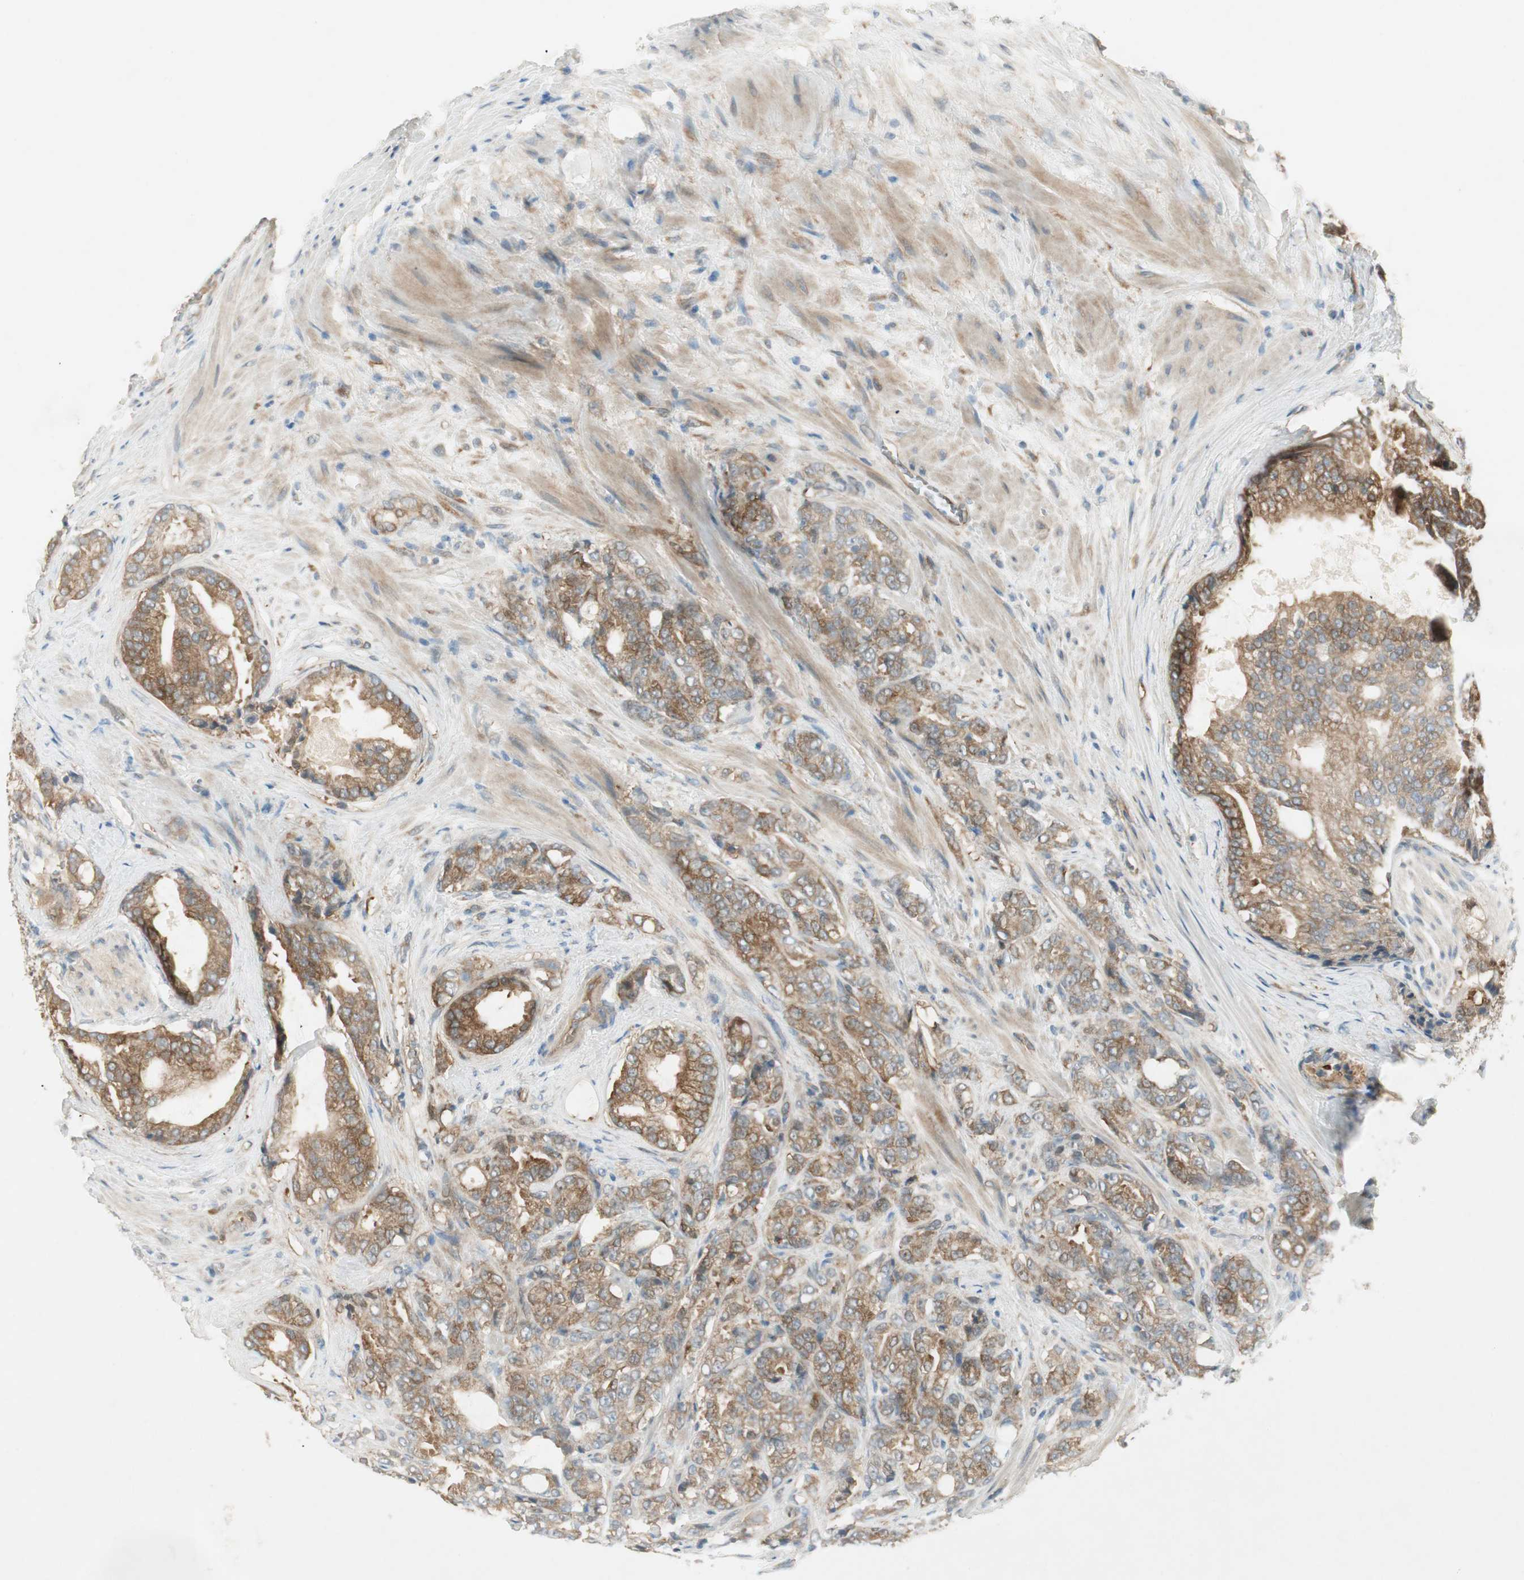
{"staining": {"intensity": "moderate", "quantity": ">75%", "location": "cytoplasmic/membranous"}, "tissue": "prostate cancer", "cell_type": "Tumor cells", "image_type": "cancer", "snomed": [{"axis": "morphology", "description": "Adenocarcinoma, Low grade"}, {"axis": "topography", "description": "Prostate"}], "caption": "A photomicrograph of prostate cancer stained for a protein exhibits moderate cytoplasmic/membranous brown staining in tumor cells. Ihc stains the protein of interest in brown and the nuclei are stained blue.", "gene": "STON1-GTF2A1L", "patient": {"sex": "male", "age": 58}}